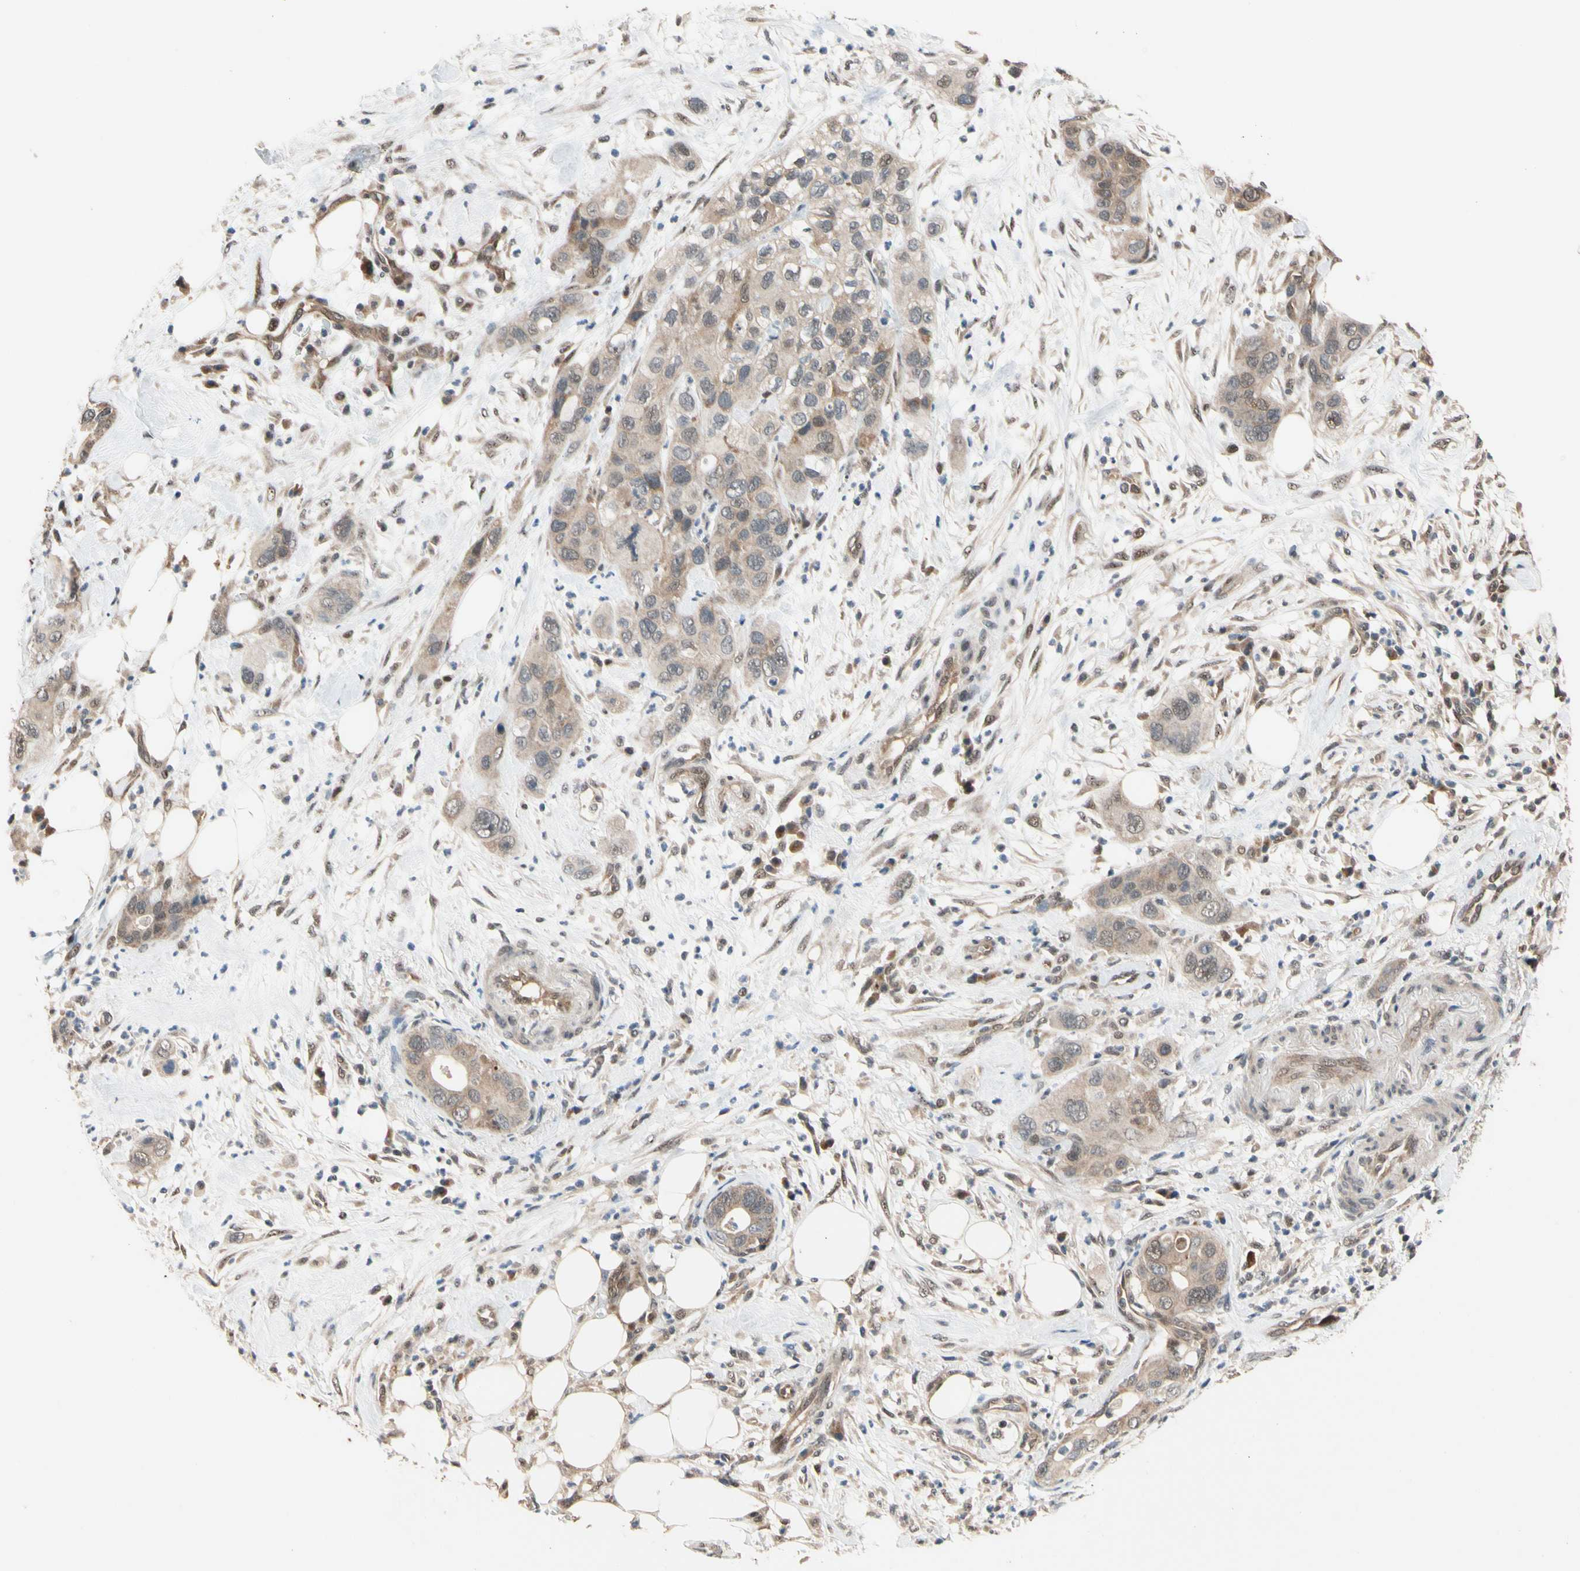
{"staining": {"intensity": "weak", "quantity": ">75%", "location": "cytoplasmic/membranous"}, "tissue": "pancreatic cancer", "cell_type": "Tumor cells", "image_type": "cancer", "snomed": [{"axis": "morphology", "description": "Adenocarcinoma, NOS"}, {"axis": "topography", "description": "Pancreas"}], "caption": "An image of adenocarcinoma (pancreatic) stained for a protein shows weak cytoplasmic/membranous brown staining in tumor cells. (Brightfield microscopy of DAB IHC at high magnification).", "gene": "NGEF", "patient": {"sex": "female", "age": 71}}